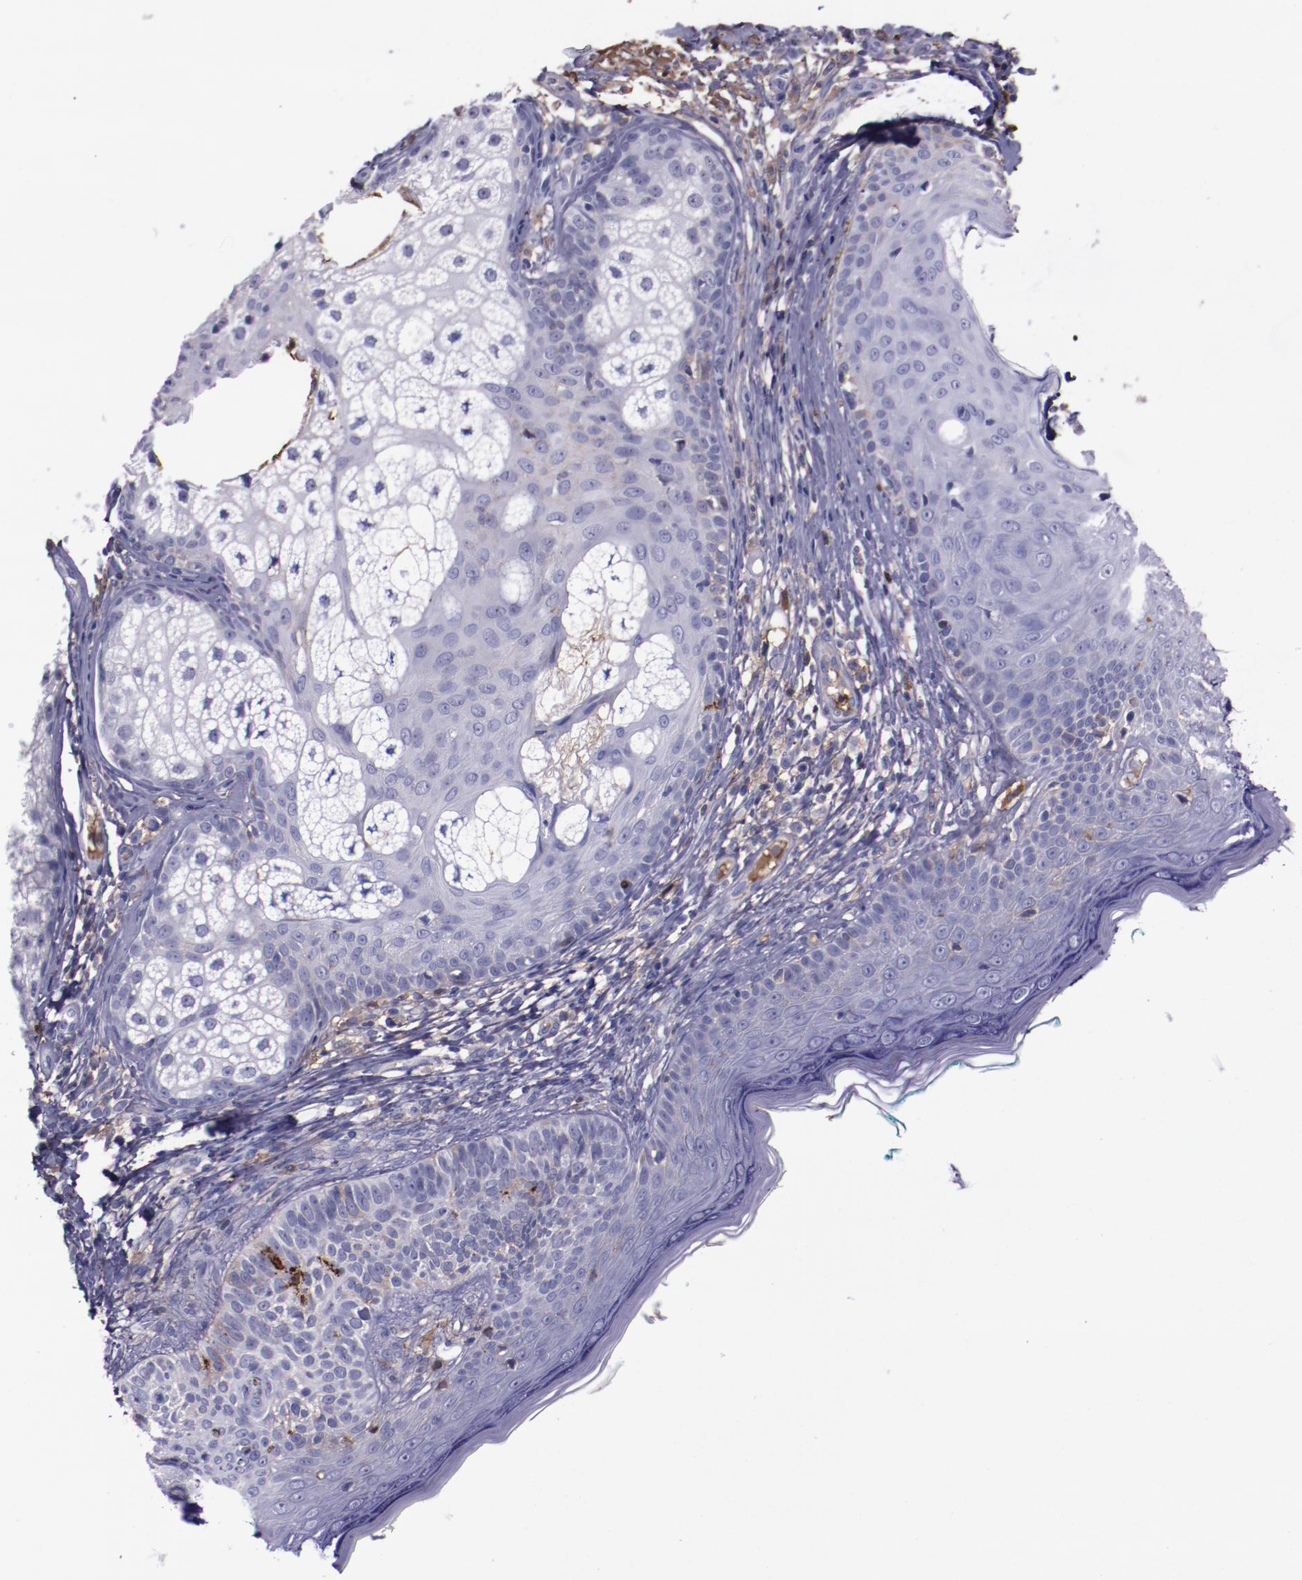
{"staining": {"intensity": "weak", "quantity": "<25%", "location": "cytoplasmic/membranous"}, "tissue": "skin cancer", "cell_type": "Tumor cells", "image_type": "cancer", "snomed": [{"axis": "morphology", "description": "Normal tissue, NOS"}, {"axis": "morphology", "description": "Basal cell carcinoma"}, {"axis": "topography", "description": "Skin"}], "caption": "Skin cancer (basal cell carcinoma) was stained to show a protein in brown. There is no significant staining in tumor cells.", "gene": "APOH", "patient": {"sex": "male", "age": 76}}